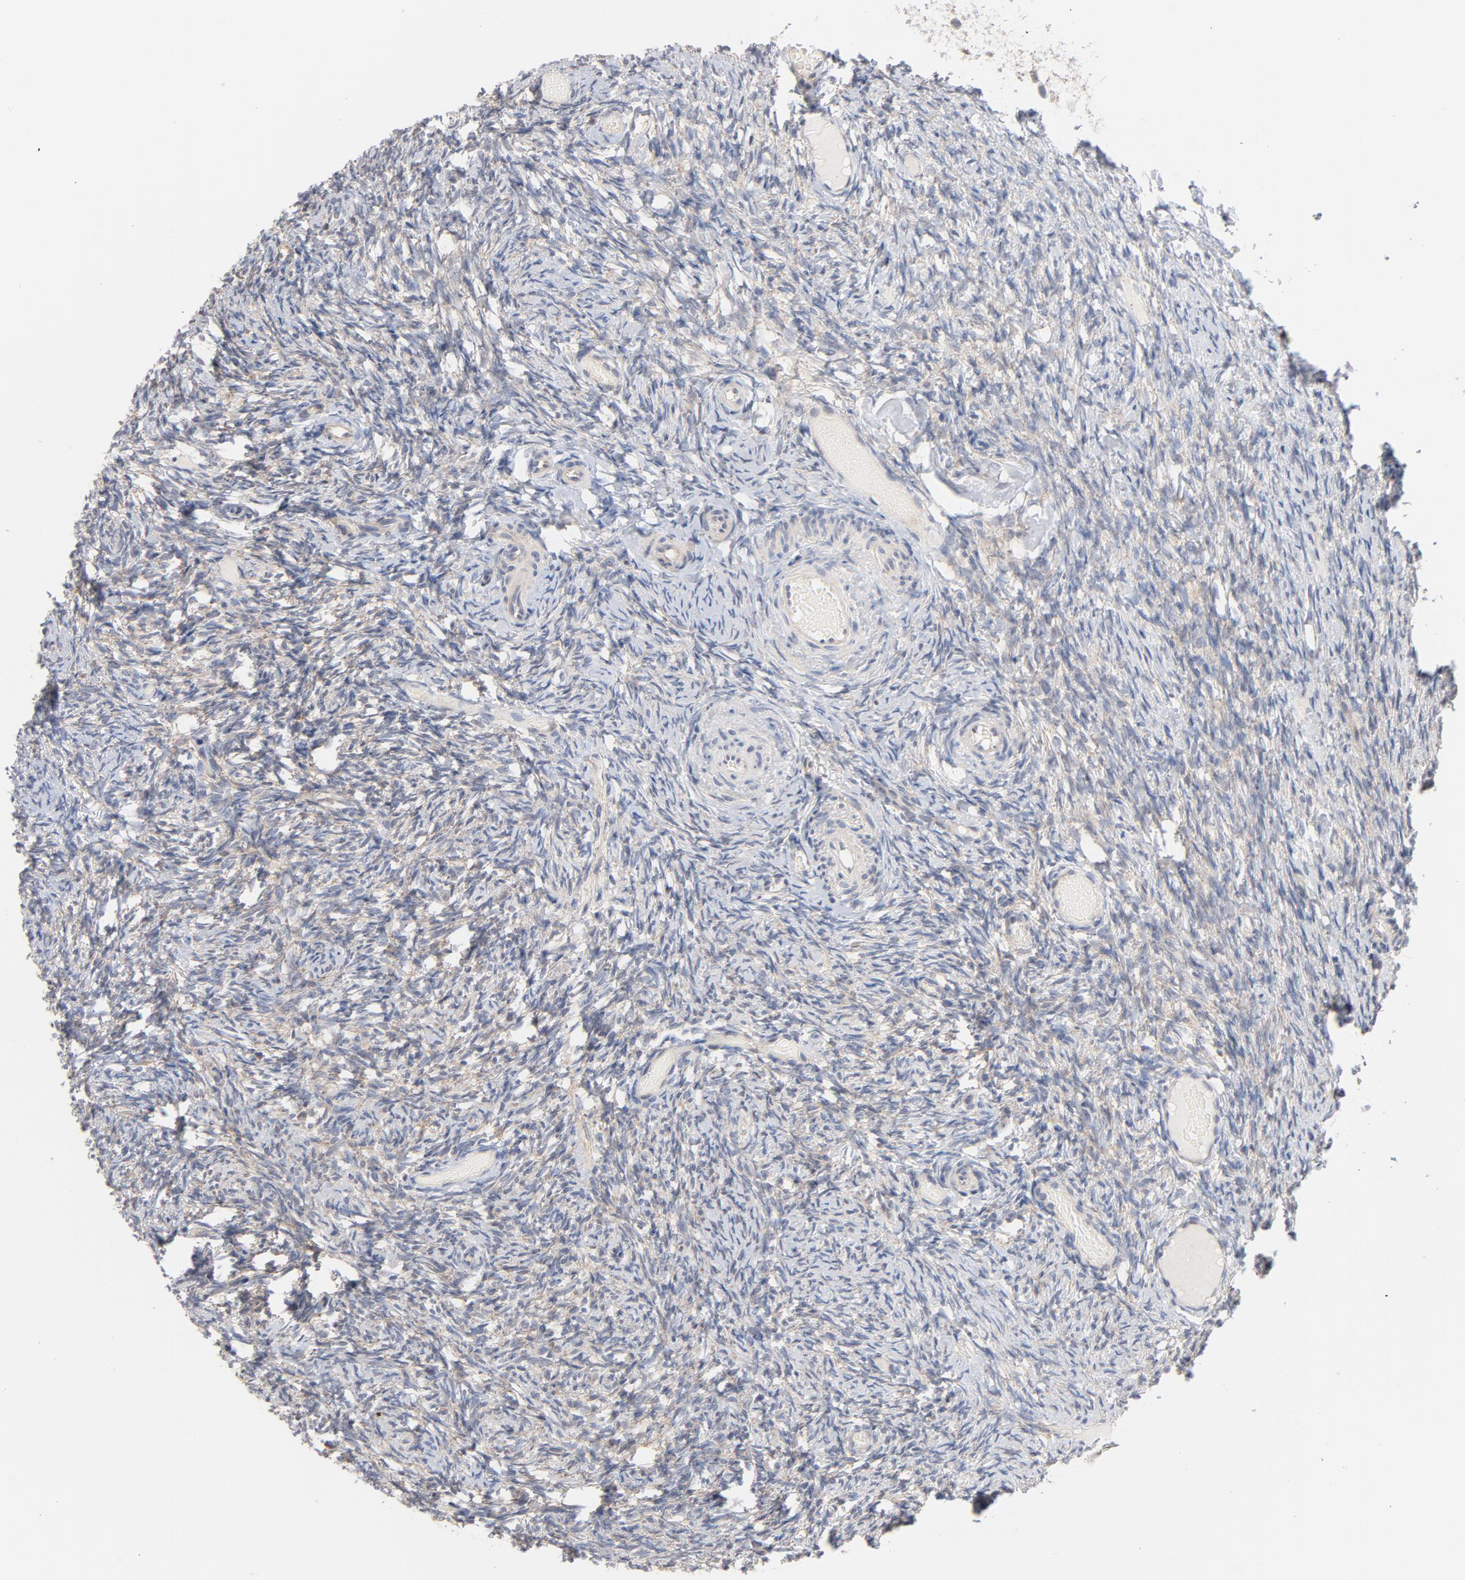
{"staining": {"intensity": "negative", "quantity": "none", "location": "none"}, "tissue": "ovary", "cell_type": "Ovarian stroma cells", "image_type": "normal", "snomed": [{"axis": "morphology", "description": "Normal tissue, NOS"}, {"axis": "topography", "description": "Ovary"}], "caption": "This is an immunohistochemistry (IHC) micrograph of unremarkable ovary. There is no expression in ovarian stroma cells.", "gene": "UBL4A", "patient": {"sex": "female", "age": 60}}